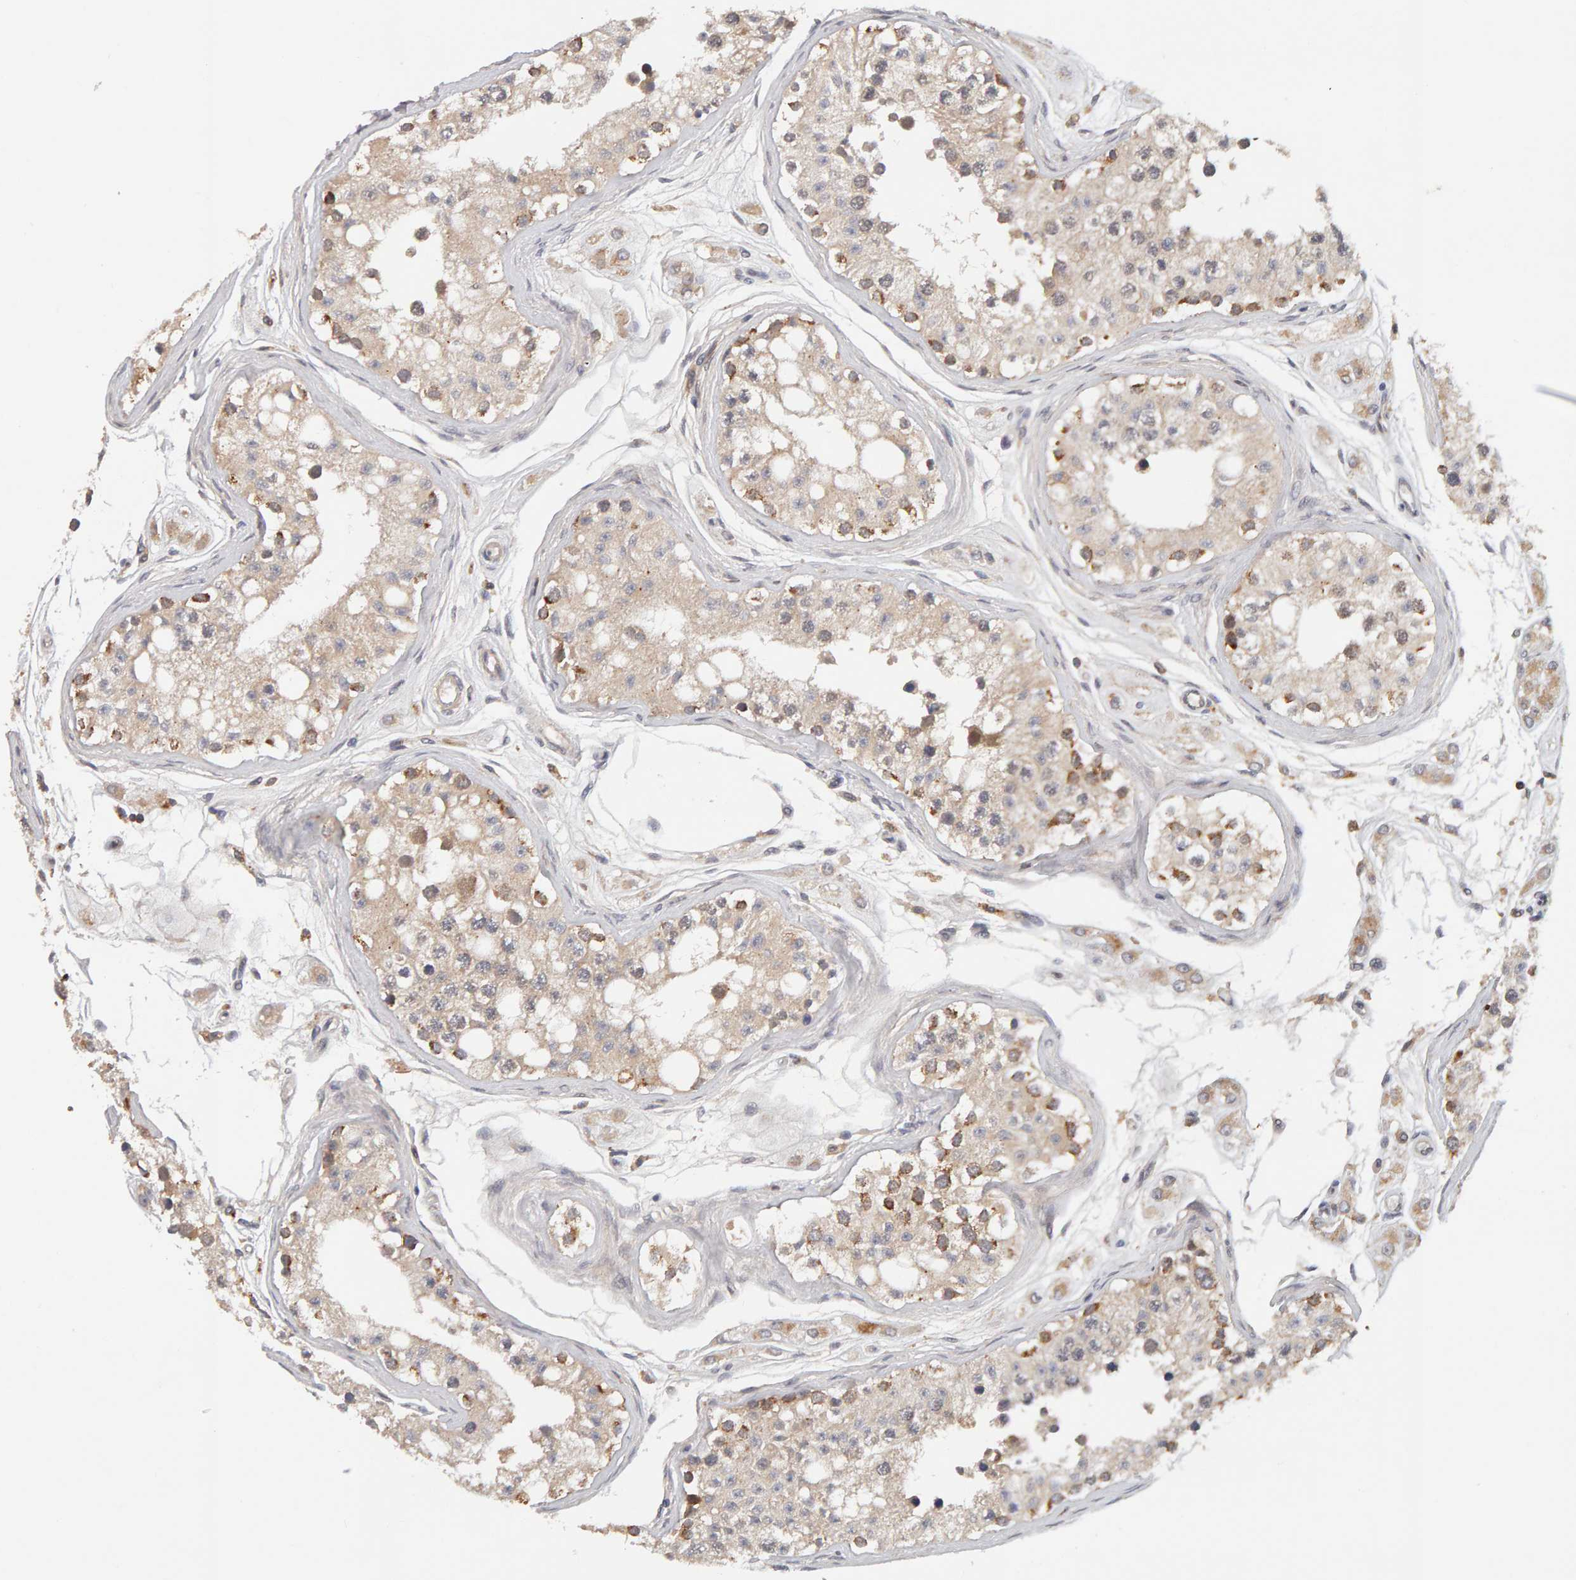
{"staining": {"intensity": "weak", "quantity": ">75%", "location": "cytoplasmic/membranous,nuclear"}, "tissue": "testis", "cell_type": "Cells in seminiferous ducts", "image_type": "normal", "snomed": [{"axis": "morphology", "description": "Normal tissue, NOS"}, {"axis": "morphology", "description": "Adenocarcinoma, metastatic, NOS"}, {"axis": "topography", "description": "Testis"}], "caption": "The micrograph demonstrates staining of normal testis, revealing weak cytoplasmic/membranous,nuclear protein staining (brown color) within cells in seminiferous ducts. Using DAB (3,3'-diaminobenzidine) (brown) and hematoxylin (blue) stains, captured at high magnification using brightfield microscopy.", "gene": "NUDCD1", "patient": {"sex": "male", "age": 26}}